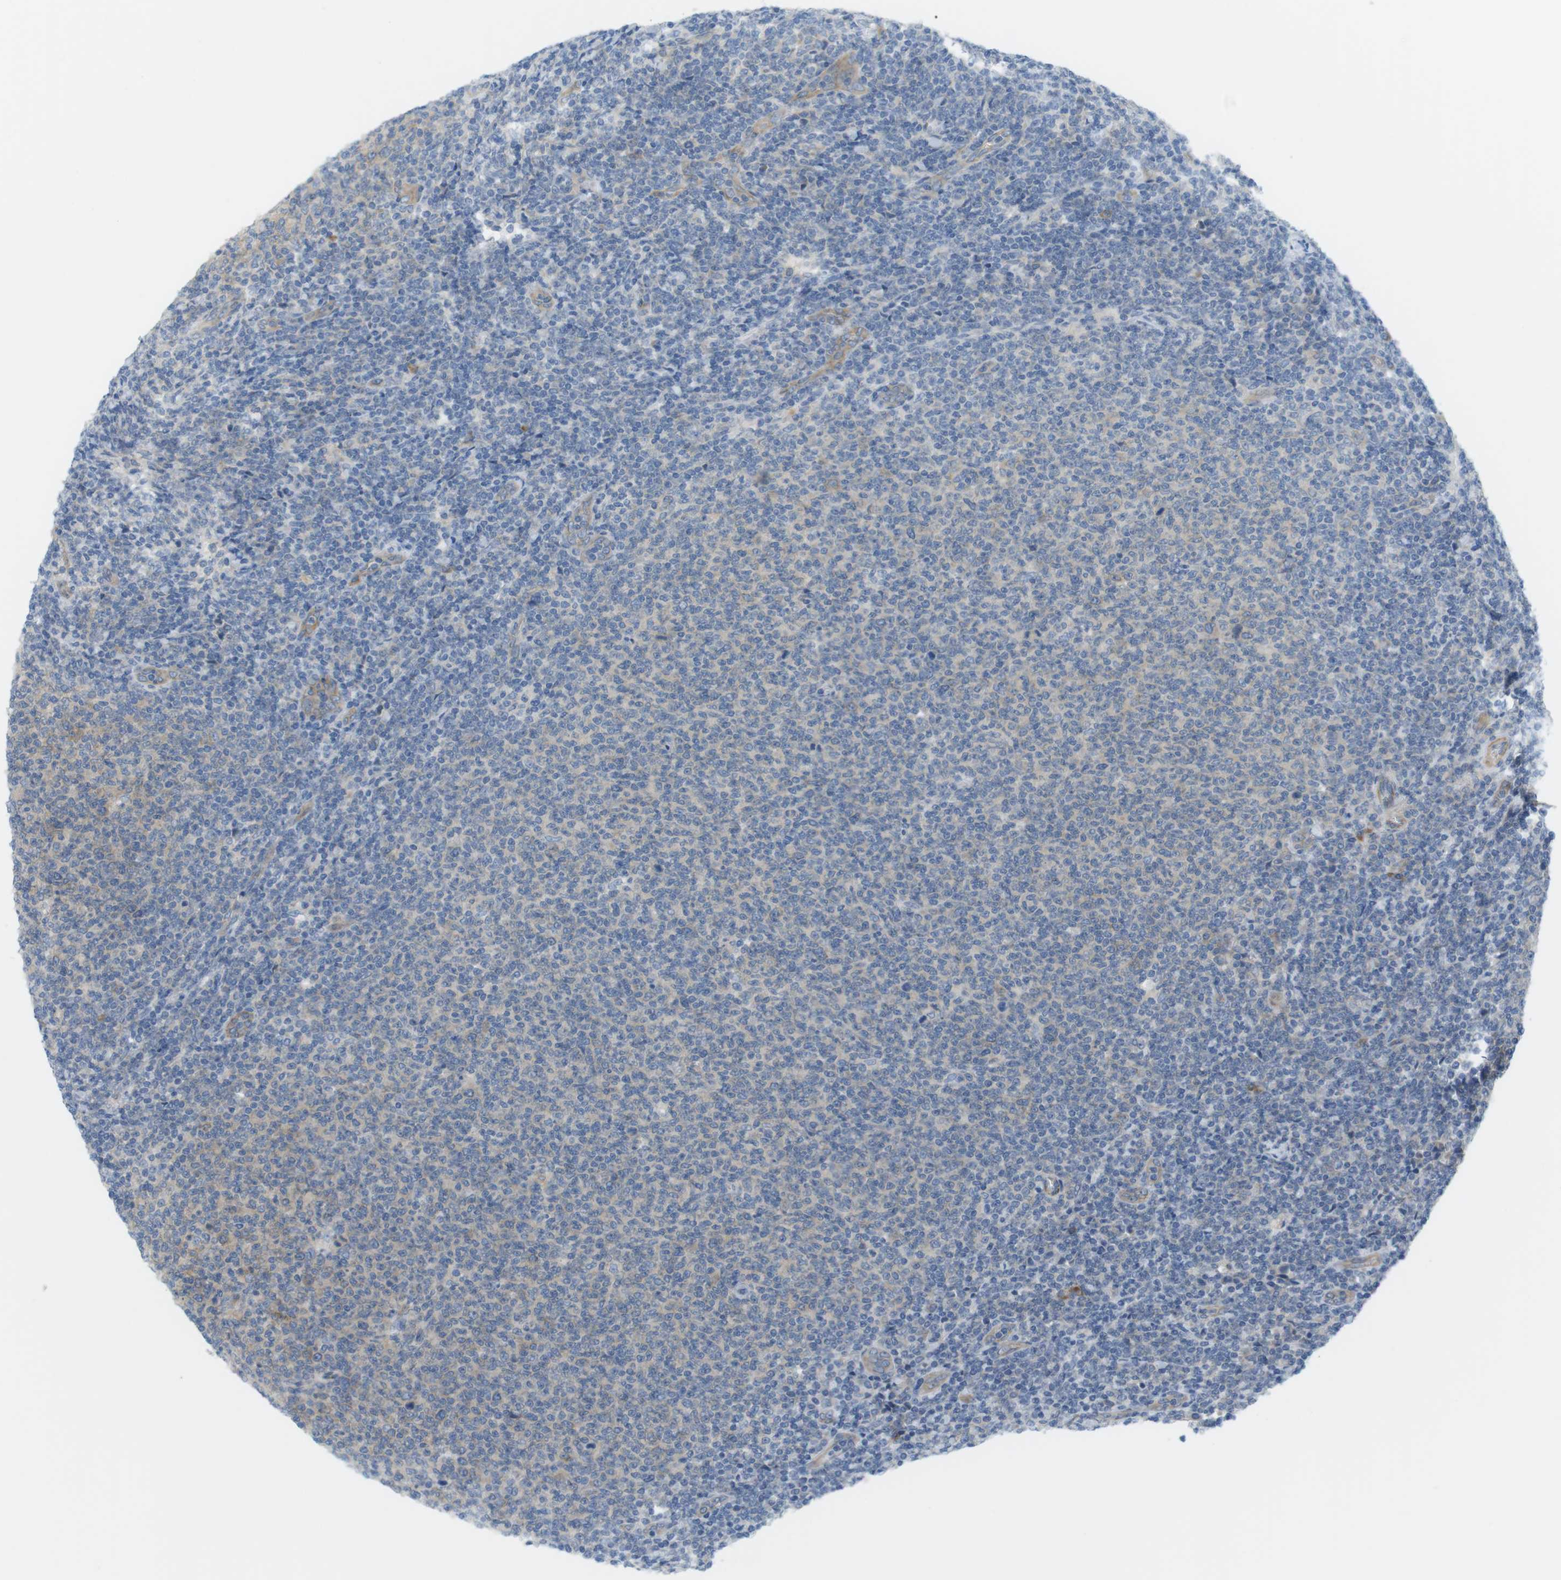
{"staining": {"intensity": "weak", "quantity": "<25%", "location": "cytoplasmic/membranous"}, "tissue": "lymphoma", "cell_type": "Tumor cells", "image_type": "cancer", "snomed": [{"axis": "morphology", "description": "Malignant lymphoma, non-Hodgkin's type, Low grade"}, {"axis": "topography", "description": "Lymph node"}], "caption": "This is an IHC image of human low-grade malignant lymphoma, non-Hodgkin's type. There is no positivity in tumor cells.", "gene": "GJC3", "patient": {"sex": "male", "age": 66}}